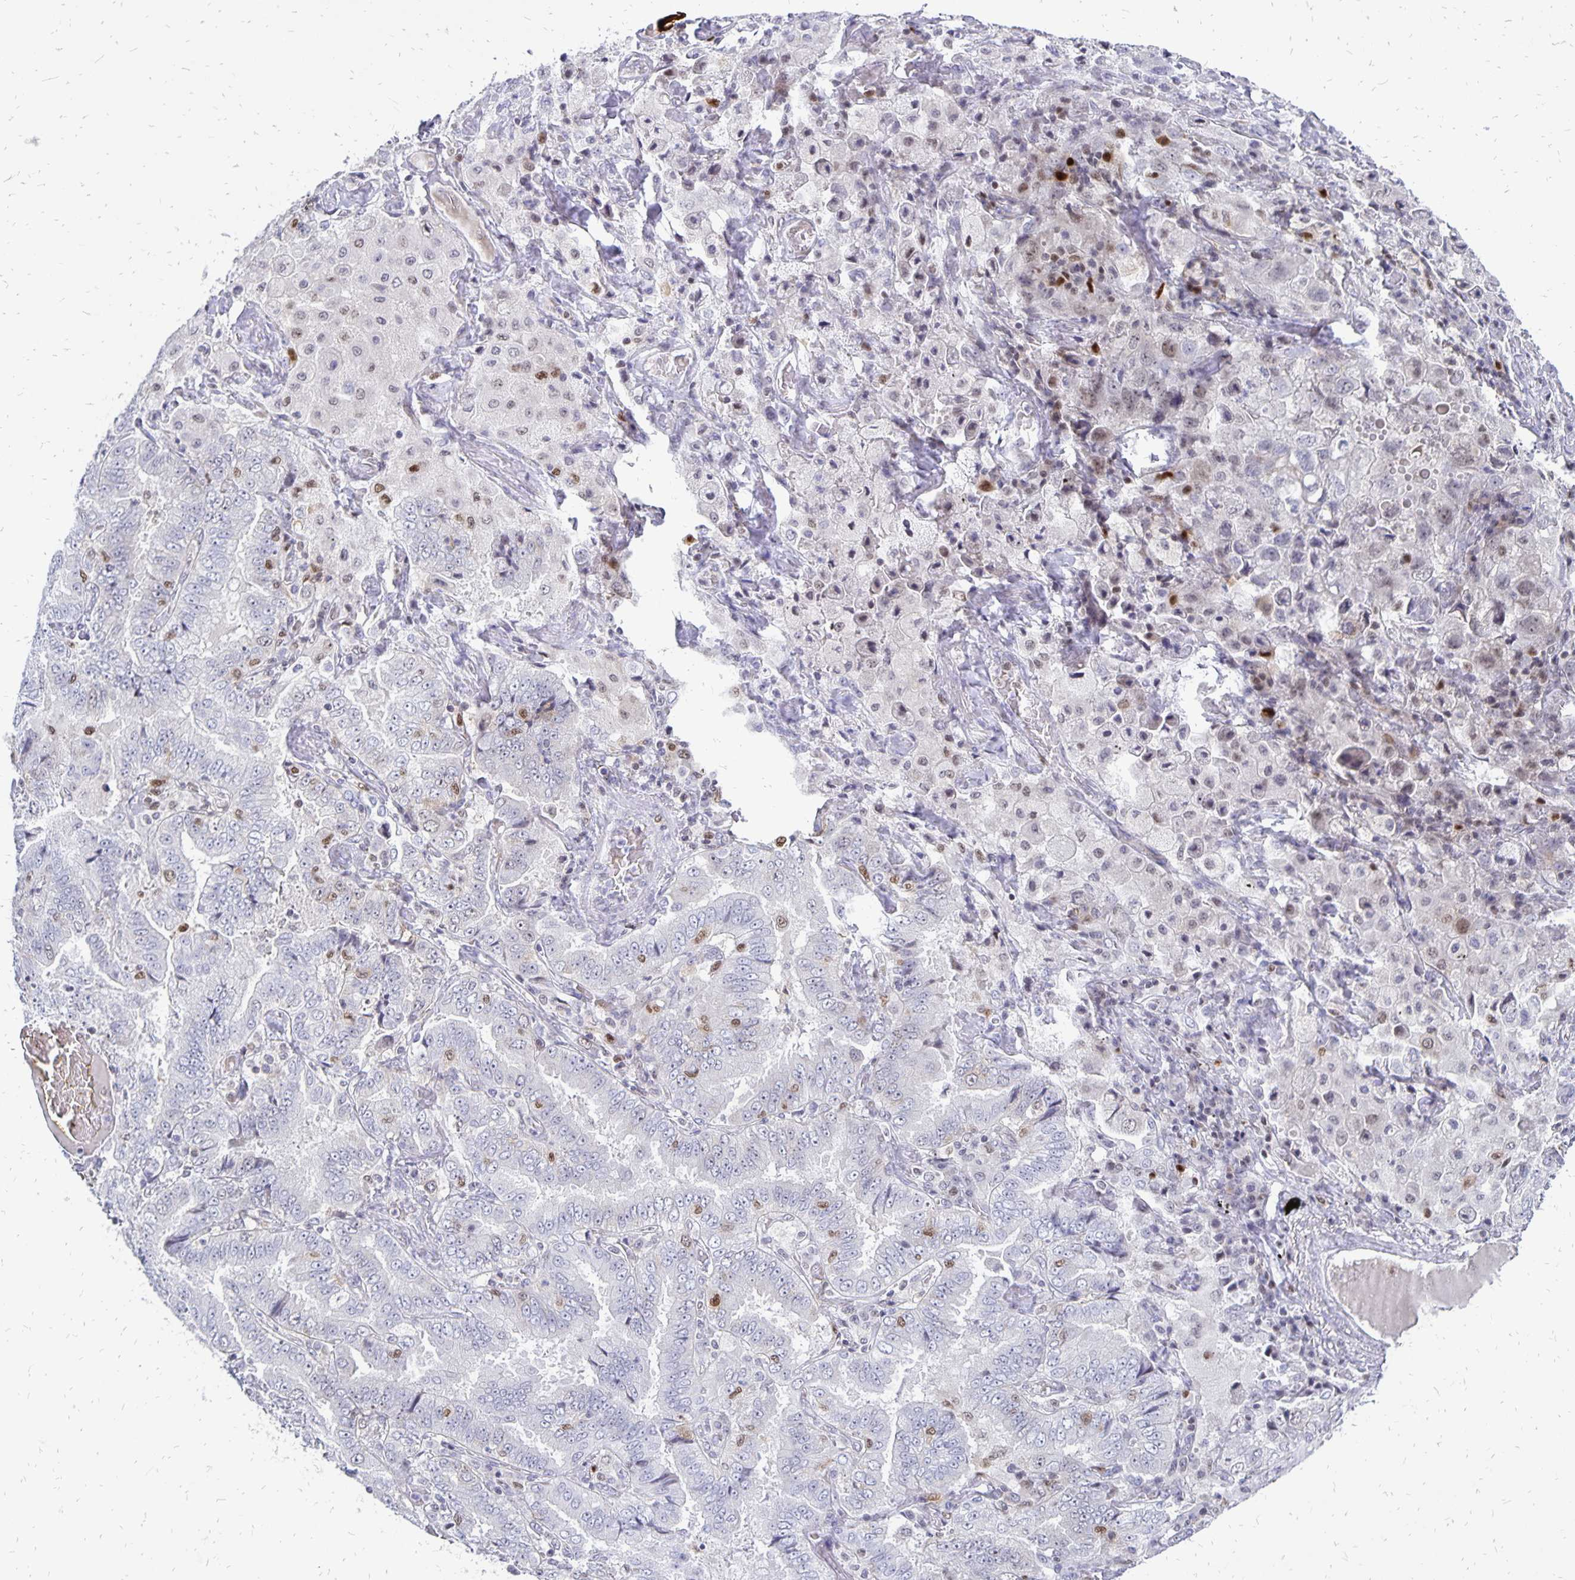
{"staining": {"intensity": "negative", "quantity": "none", "location": "none"}, "tissue": "lung cancer", "cell_type": "Tumor cells", "image_type": "cancer", "snomed": [{"axis": "morphology", "description": "Aneuploidy"}, {"axis": "morphology", "description": "Adenocarcinoma, NOS"}, {"axis": "morphology", "description": "Adenocarcinoma, metastatic, NOS"}, {"axis": "topography", "description": "Lymph node"}, {"axis": "topography", "description": "Lung"}], "caption": "Immunohistochemistry (IHC) micrograph of lung cancer stained for a protein (brown), which exhibits no expression in tumor cells.", "gene": "DCK", "patient": {"sex": "female", "age": 48}}